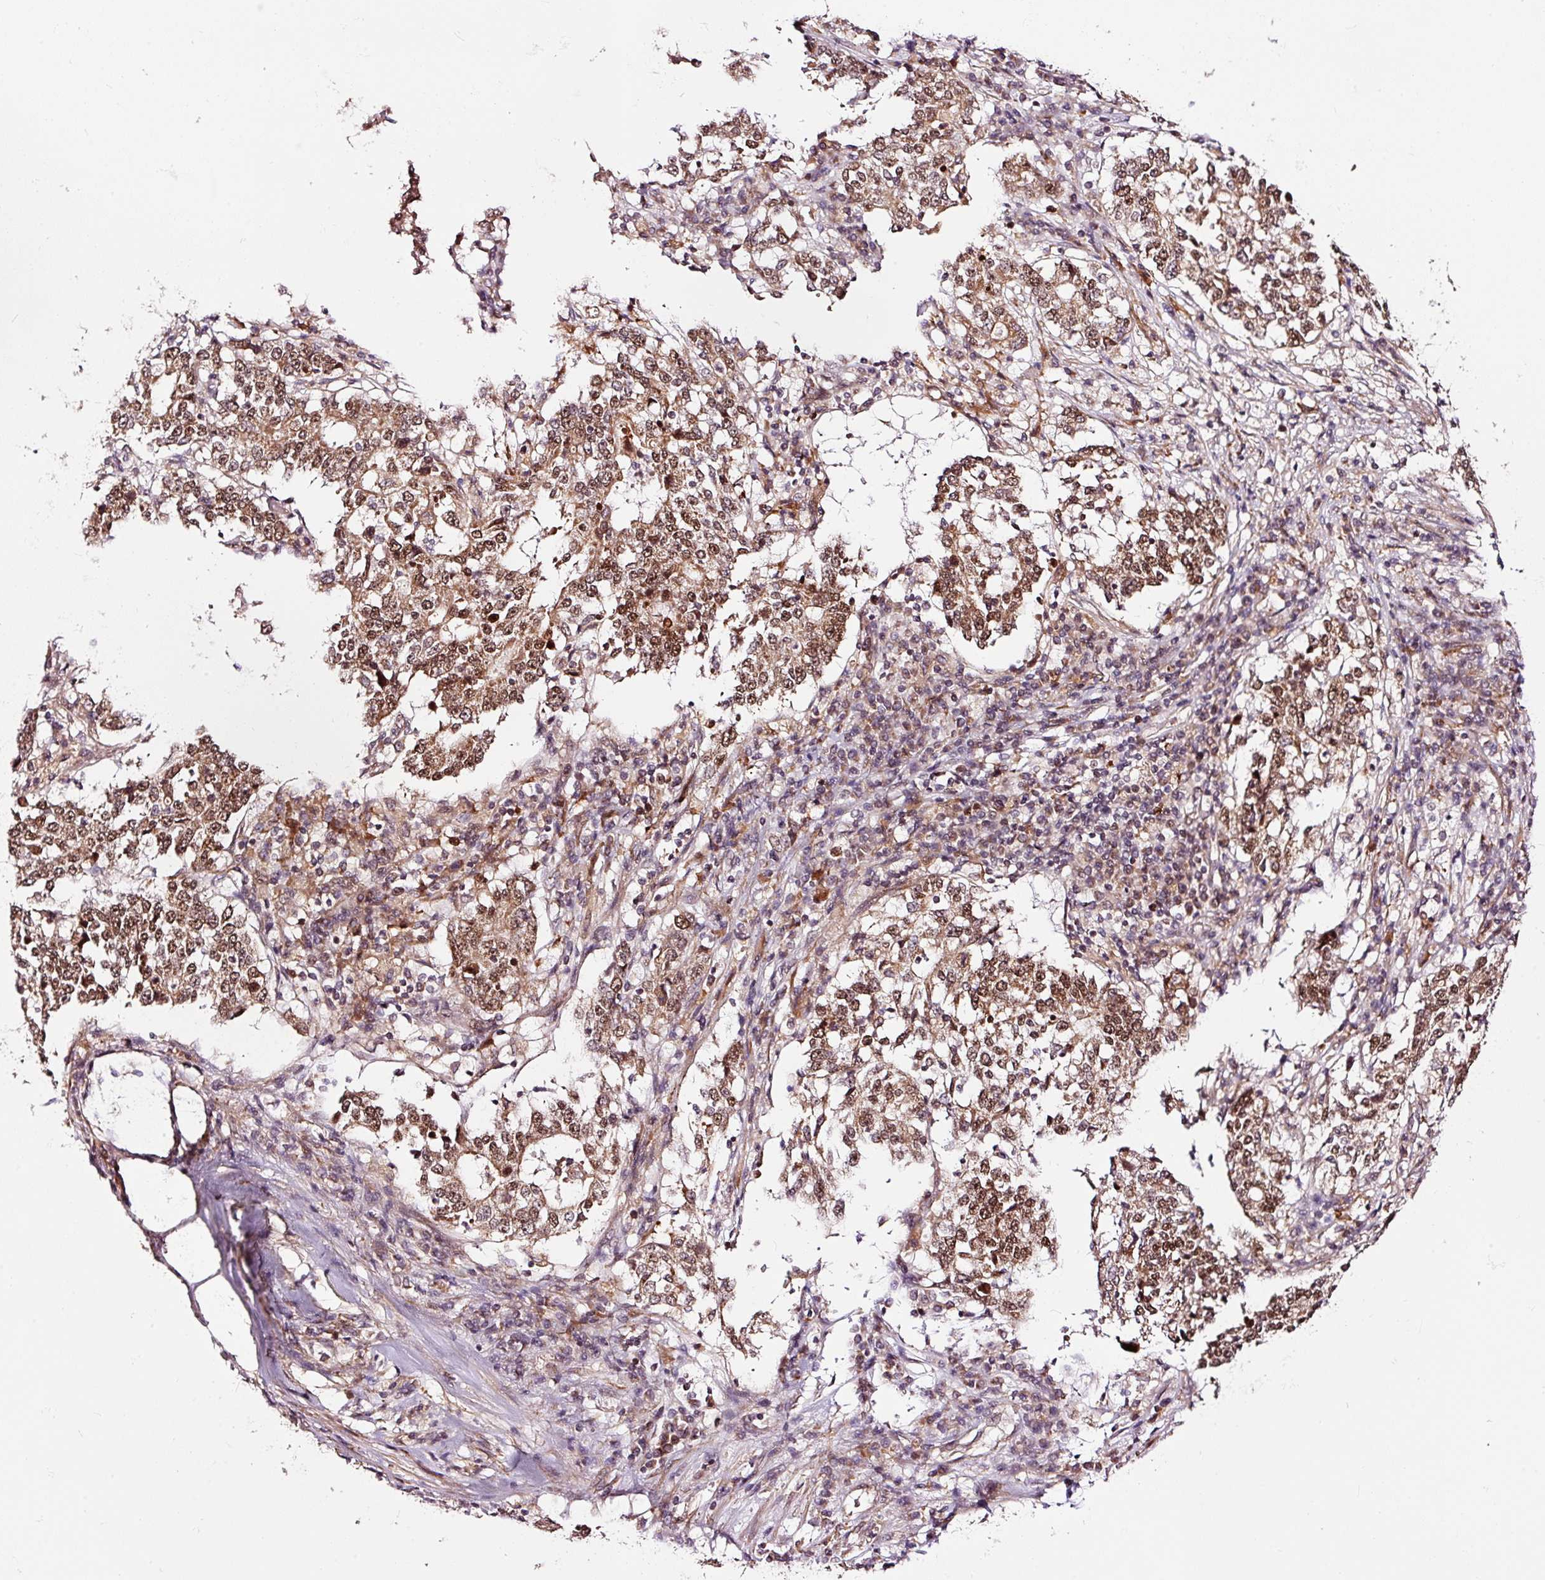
{"staining": {"intensity": "moderate", "quantity": ">75%", "location": "cytoplasmic/membranous,nuclear"}, "tissue": "stomach cancer", "cell_type": "Tumor cells", "image_type": "cancer", "snomed": [{"axis": "morphology", "description": "Adenocarcinoma, NOS"}, {"axis": "topography", "description": "Stomach"}], "caption": "Moderate cytoplasmic/membranous and nuclear staining is identified in about >75% of tumor cells in stomach adenocarcinoma.", "gene": "RFC4", "patient": {"sex": "male", "age": 59}}